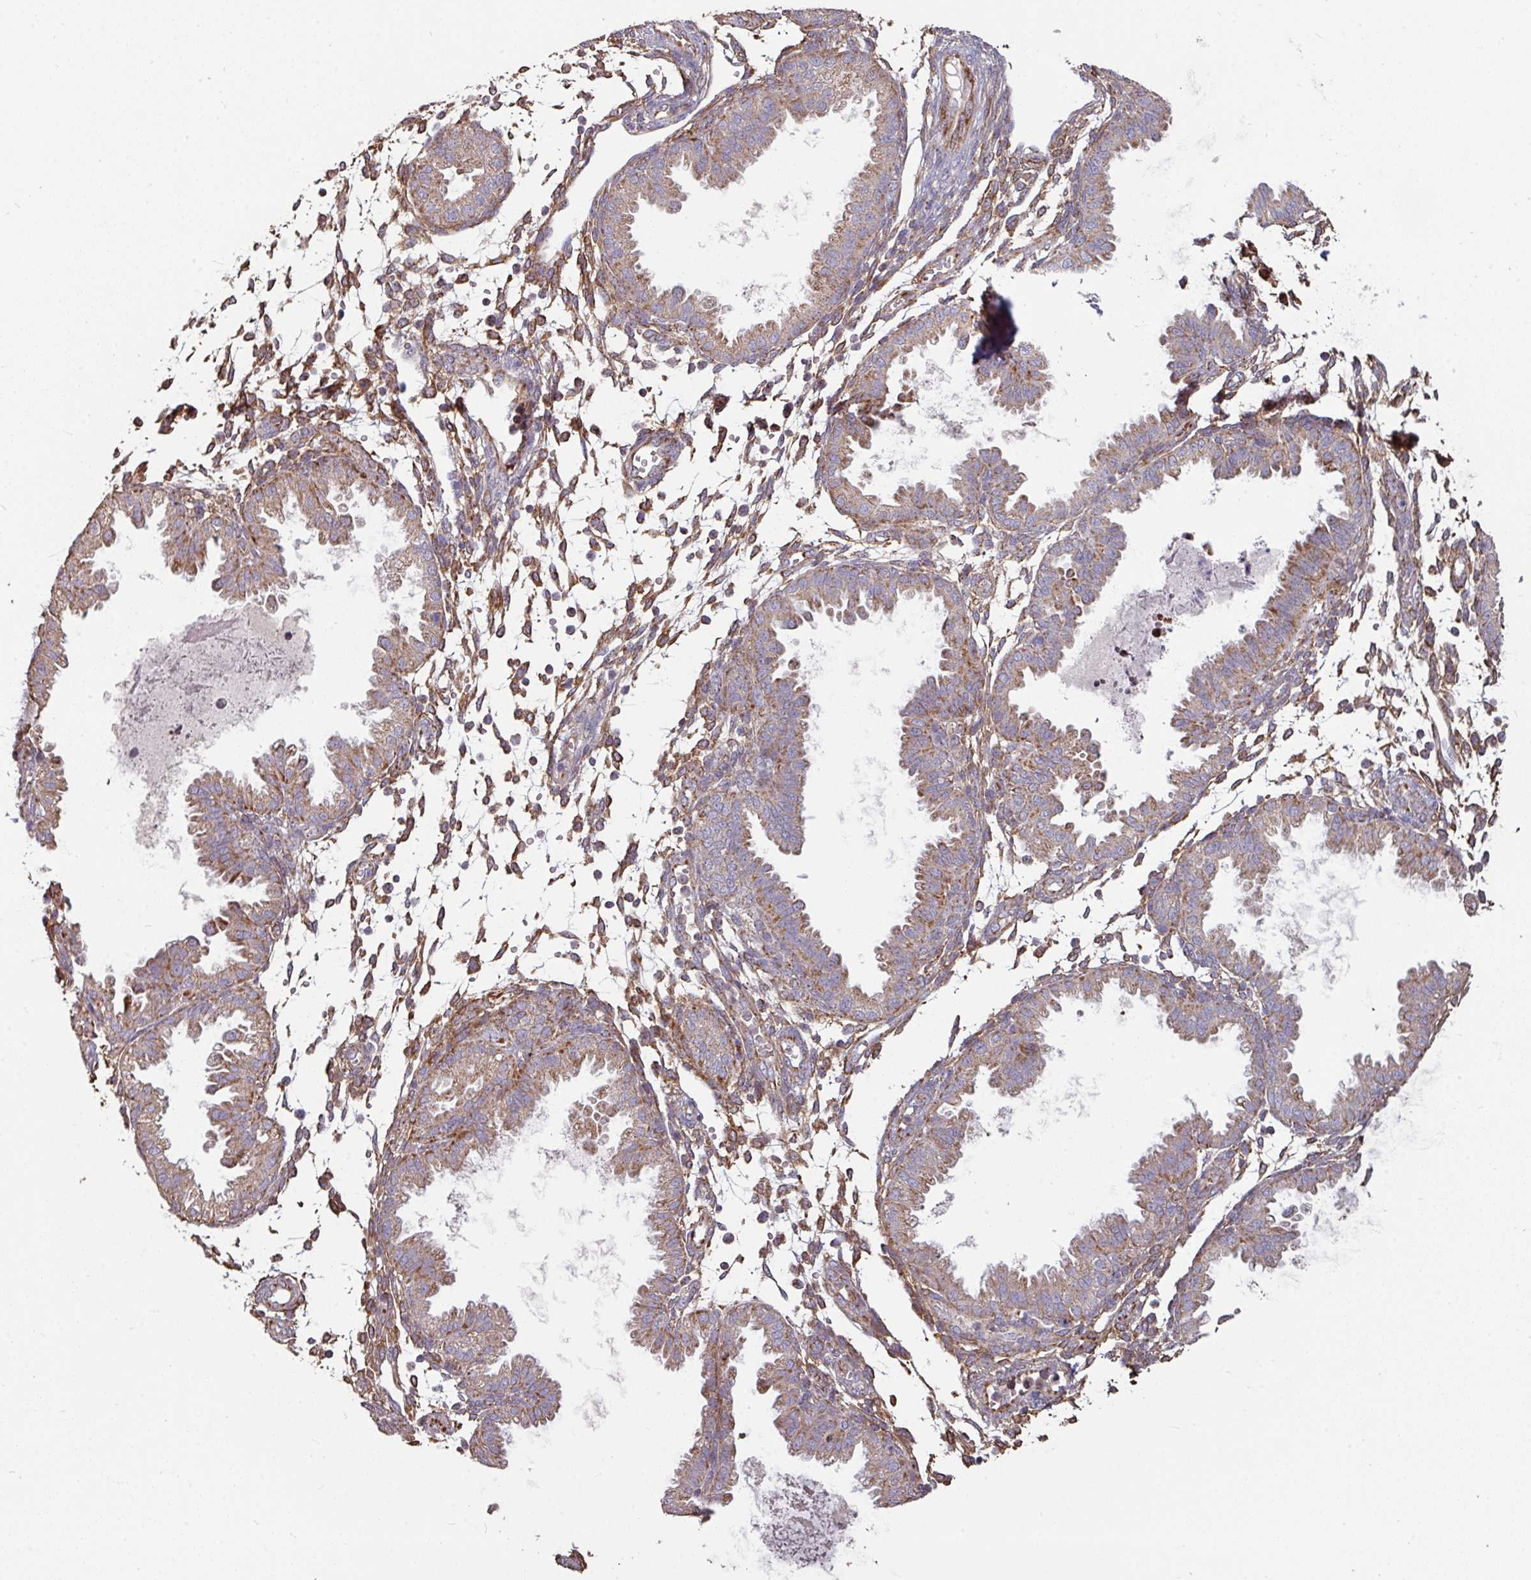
{"staining": {"intensity": "moderate", "quantity": "25%-75%", "location": "cytoplasmic/membranous"}, "tissue": "endometrium", "cell_type": "Cells in endometrial stroma", "image_type": "normal", "snomed": [{"axis": "morphology", "description": "Normal tissue, NOS"}, {"axis": "topography", "description": "Endometrium"}], "caption": "IHC photomicrograph of normal endometrium stained for a protein (brown), which exhibits medium levels of moderate cytoplasmic/membranous expression in about 25%-75% of cells in endometrial stroma.", "gene": "OR2D3", "patient": {"sex": "female", "age": 33}}